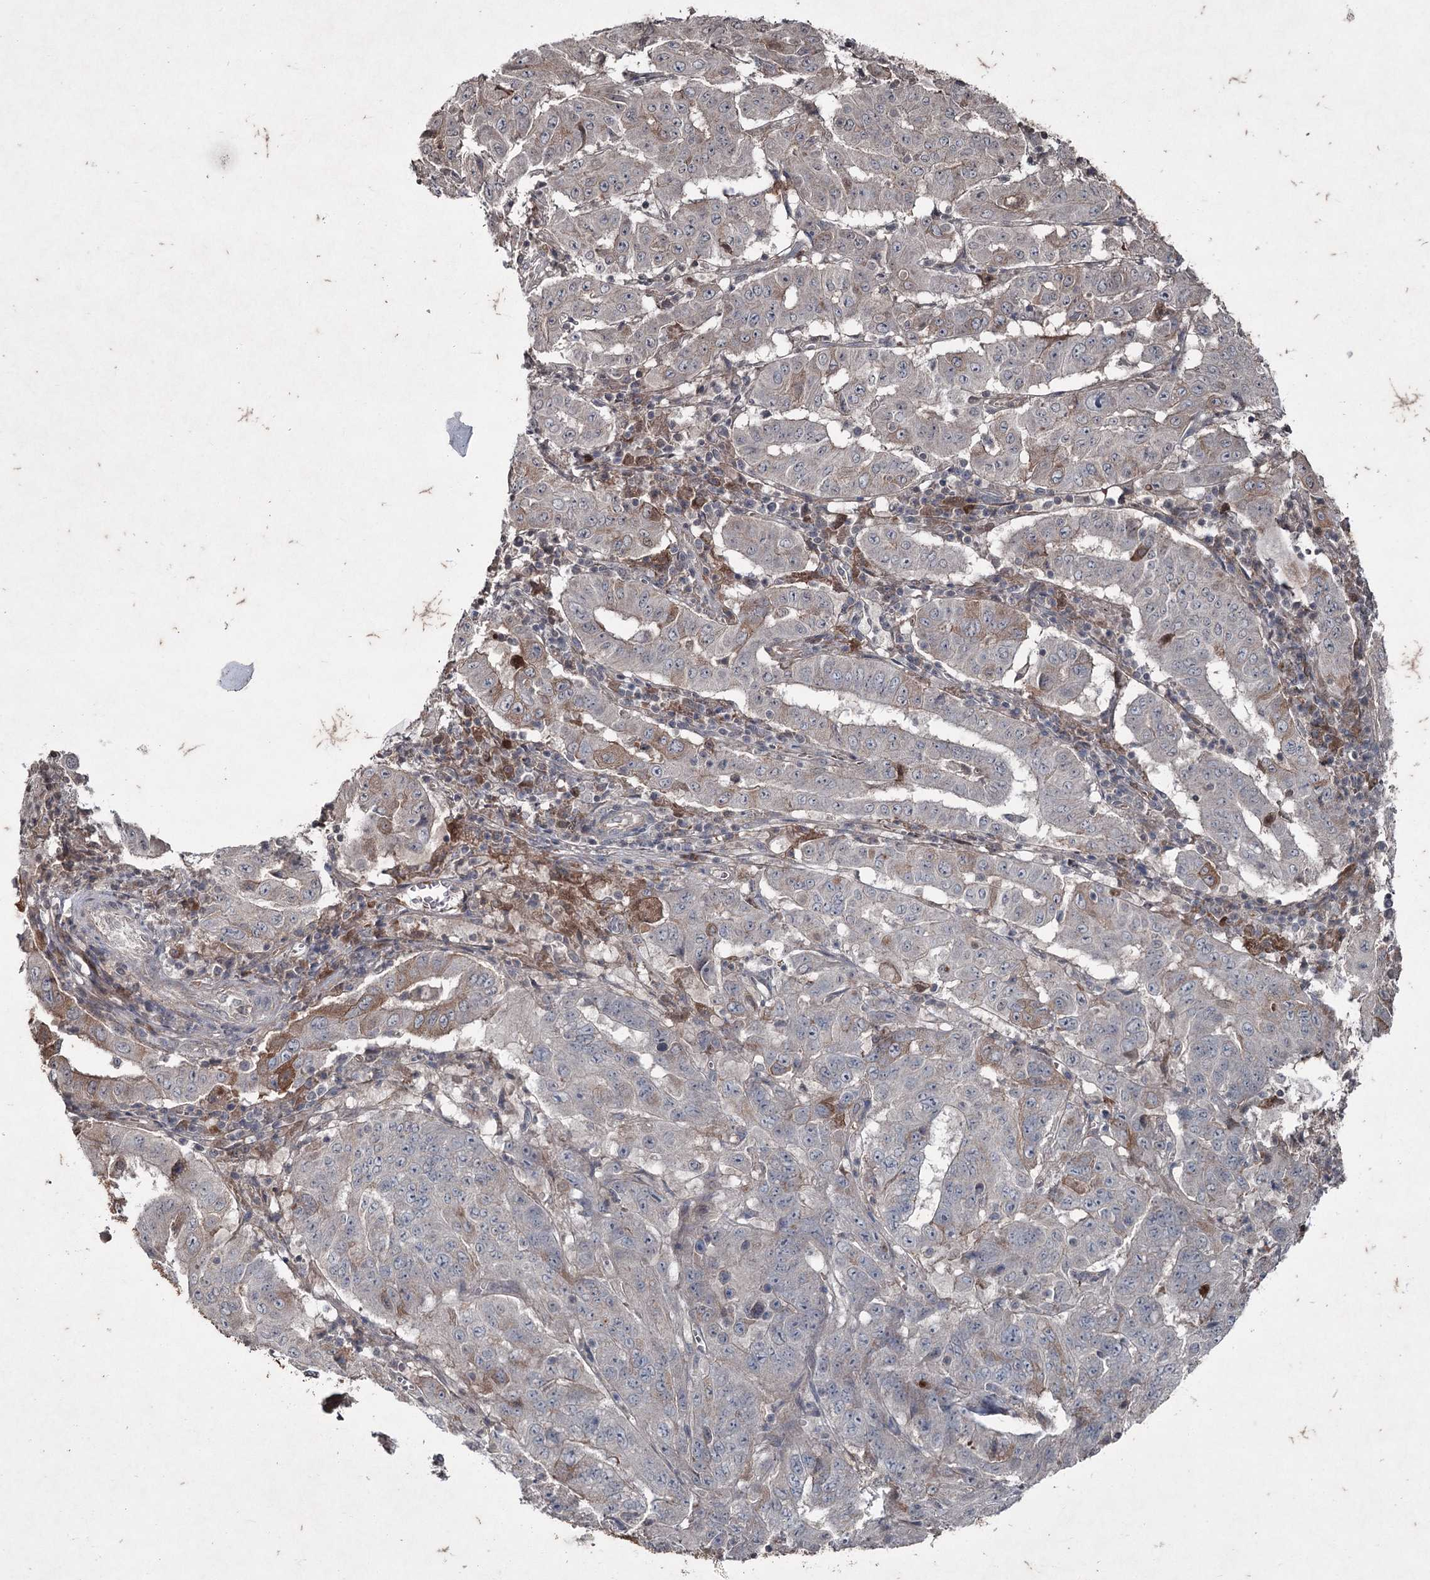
{"staining": {"intensity": "moderate", "quantity": "<25%", "location": "cytoplasmic/membranous"}, "tissue": "pancreatic cancer", "cell_type": "Tumor cells", "image_type": "cancer", "snomed": [{"axis": "morphology", "description": "Adenocarcinoma, NOS"}, {"axis": "topography", "description": "Pancreas"}], "caption": "Immunohistochemical staining of human adenocarcinoma (pancreatic) exhibits low levels of moderate cytoplasmic/membranous positivity in about <25% of tumor cells.", "gene": "PGLYRP2", "patient": {"sex": "male", "age": 63}}